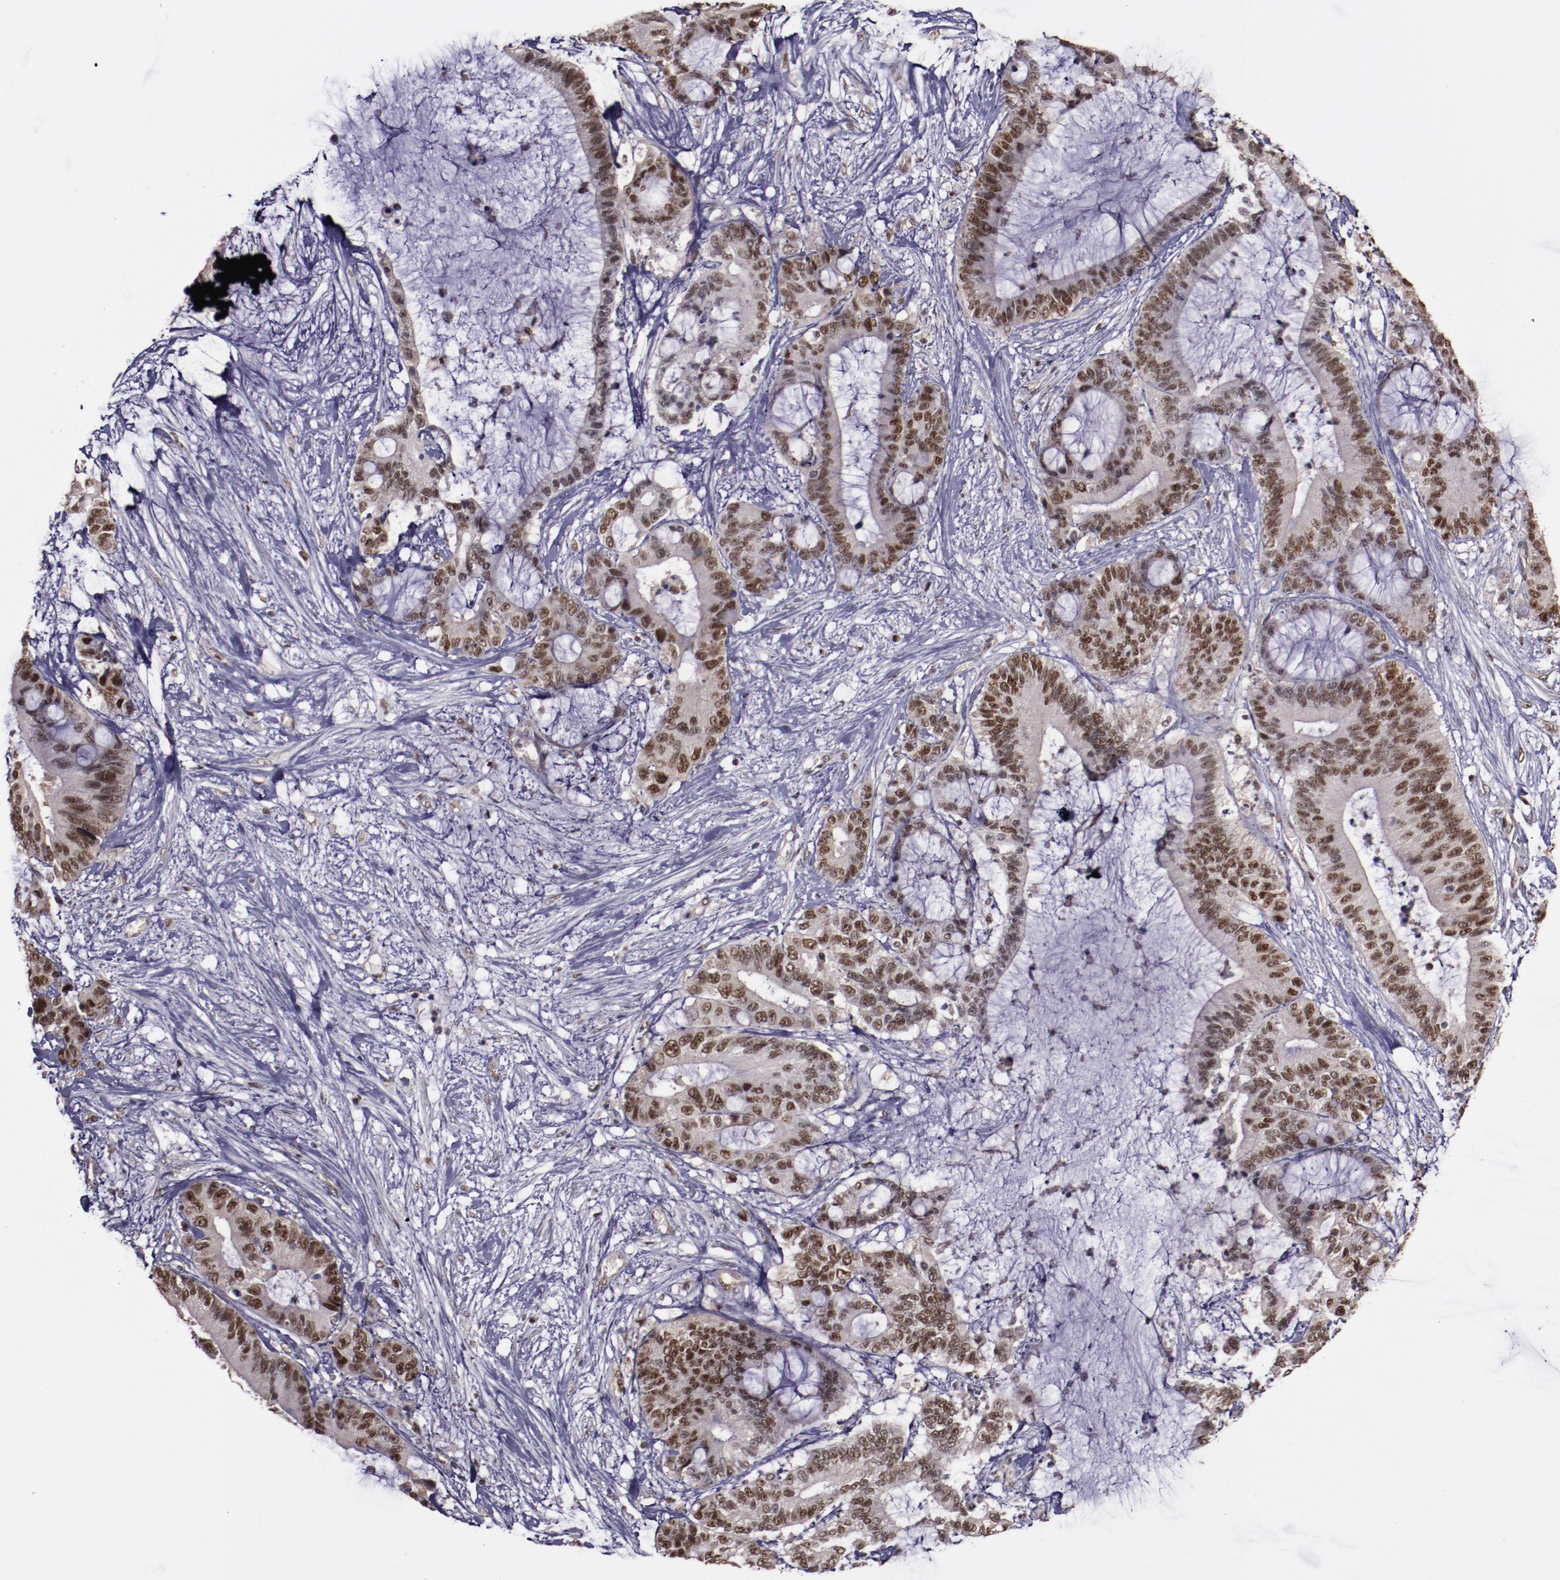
{"staining": {"intensity": "strong", "quantity": ">75%", "location": "nuclear"}, "tissue": "liver cancer", "cell_type": "Tumor cells", "image_type": "cancer", "snomed": [{"axis": "morphology", "description": "Cholangiocarcinoma"}, {"axis": "topography", "description": "Liver"}], "caption": "A brown stain labels strong nuclear staining of a protein in human liver cancer tumor cells. (brown staining indicates protein expression, while blue staining denotes nuclei).", "gene": "CHEK2", "patient": {"sex": "female", "age": 73}}